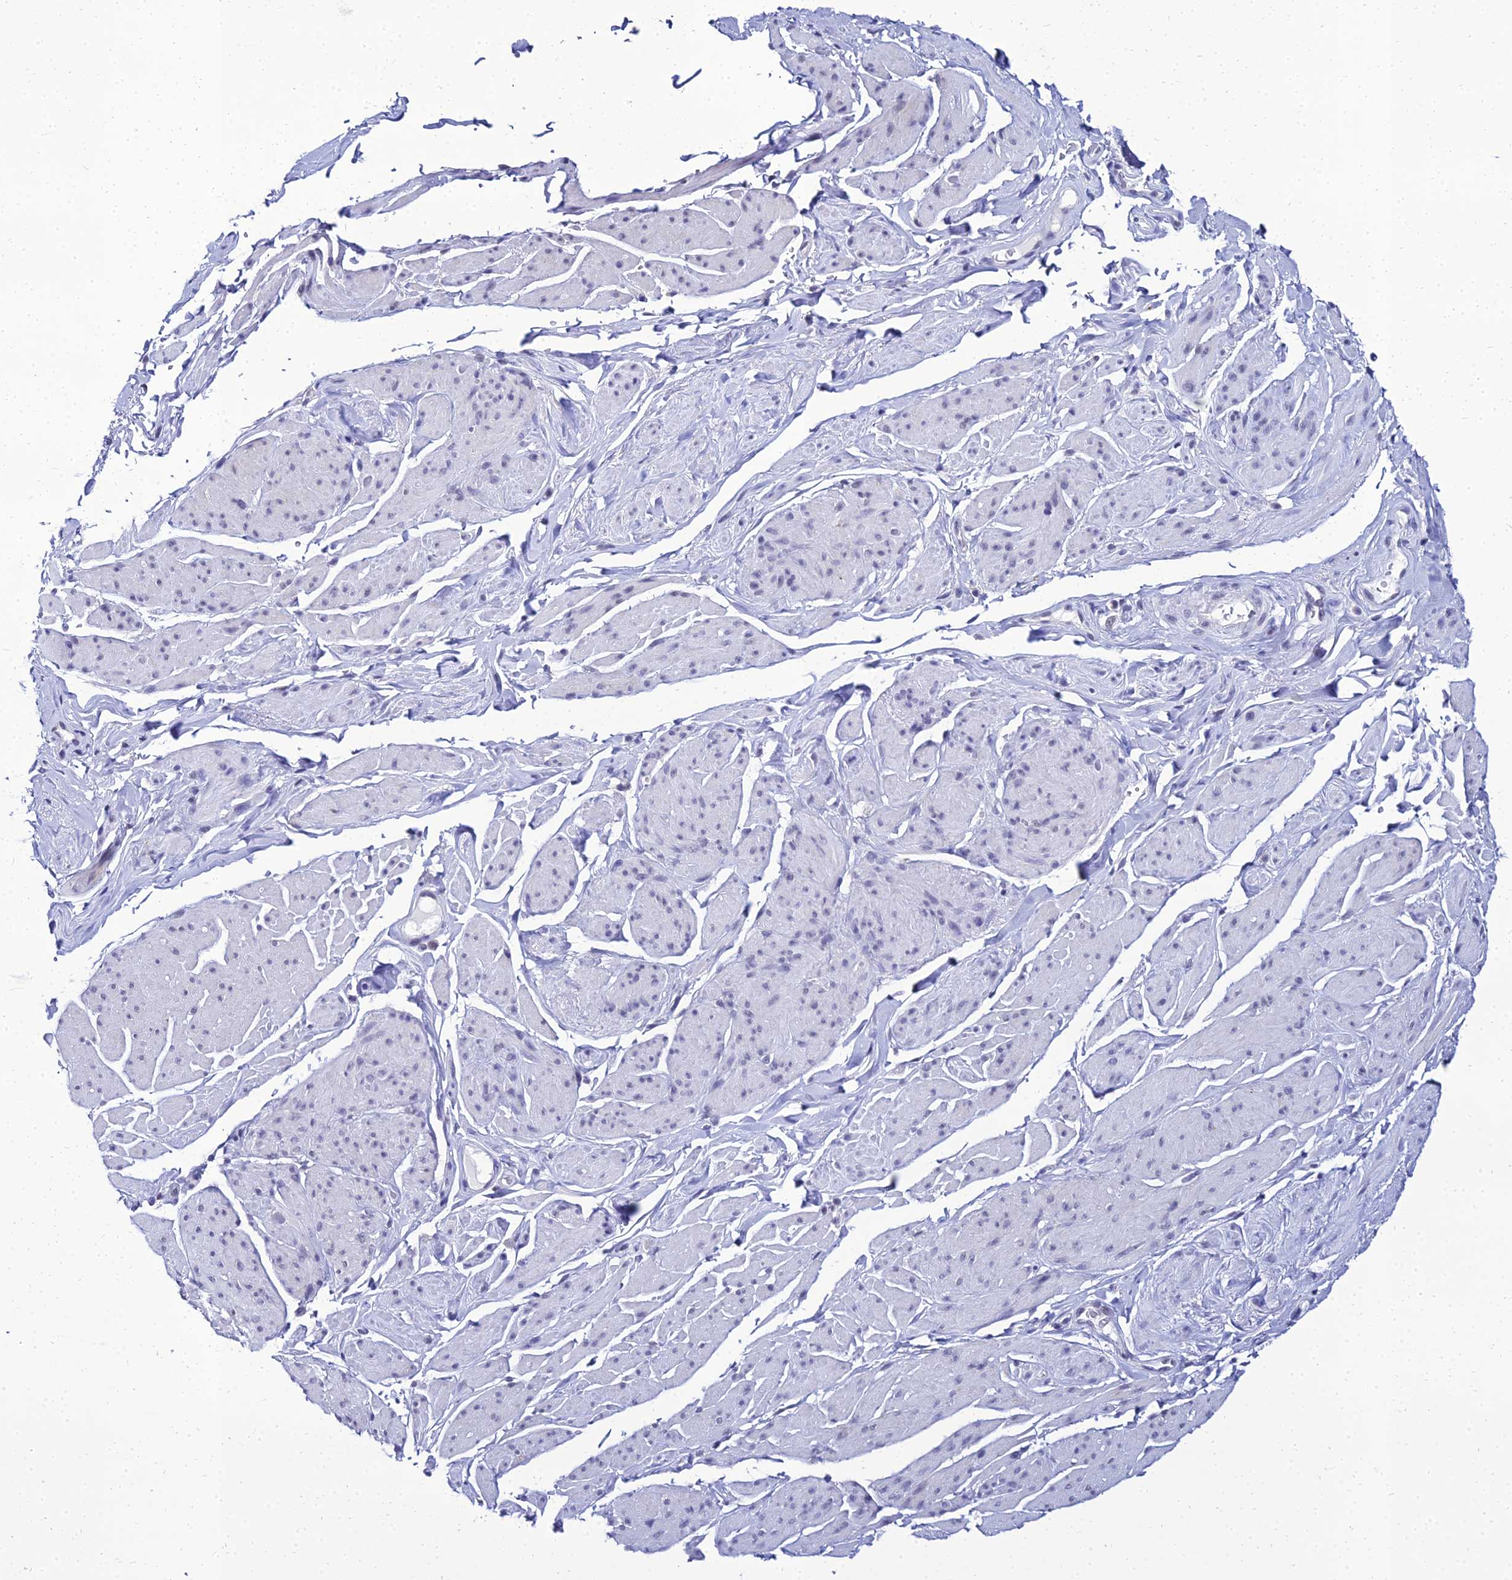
{"staining": {"intensity": "negative", "quantity": "none", "location": "none"}, "tissue": "smooth muscle", "cell_type": "Smooth muscle cells", "image_type": "normal", "snomed": [{"axis": "morphology", "description": "Normal tissue, NOS"}, {"axis": "topography", "description": "Smooth muscle"}, {"axis": "topography", "description": "Peripheral nerve tissue"}], "caption": "Histopathology image shows no protein staining in smooth muscle cells of unremarkable smooth muscle.", "gene": "PPP4R2", "patient": {"sex": "male", "age": 69}}